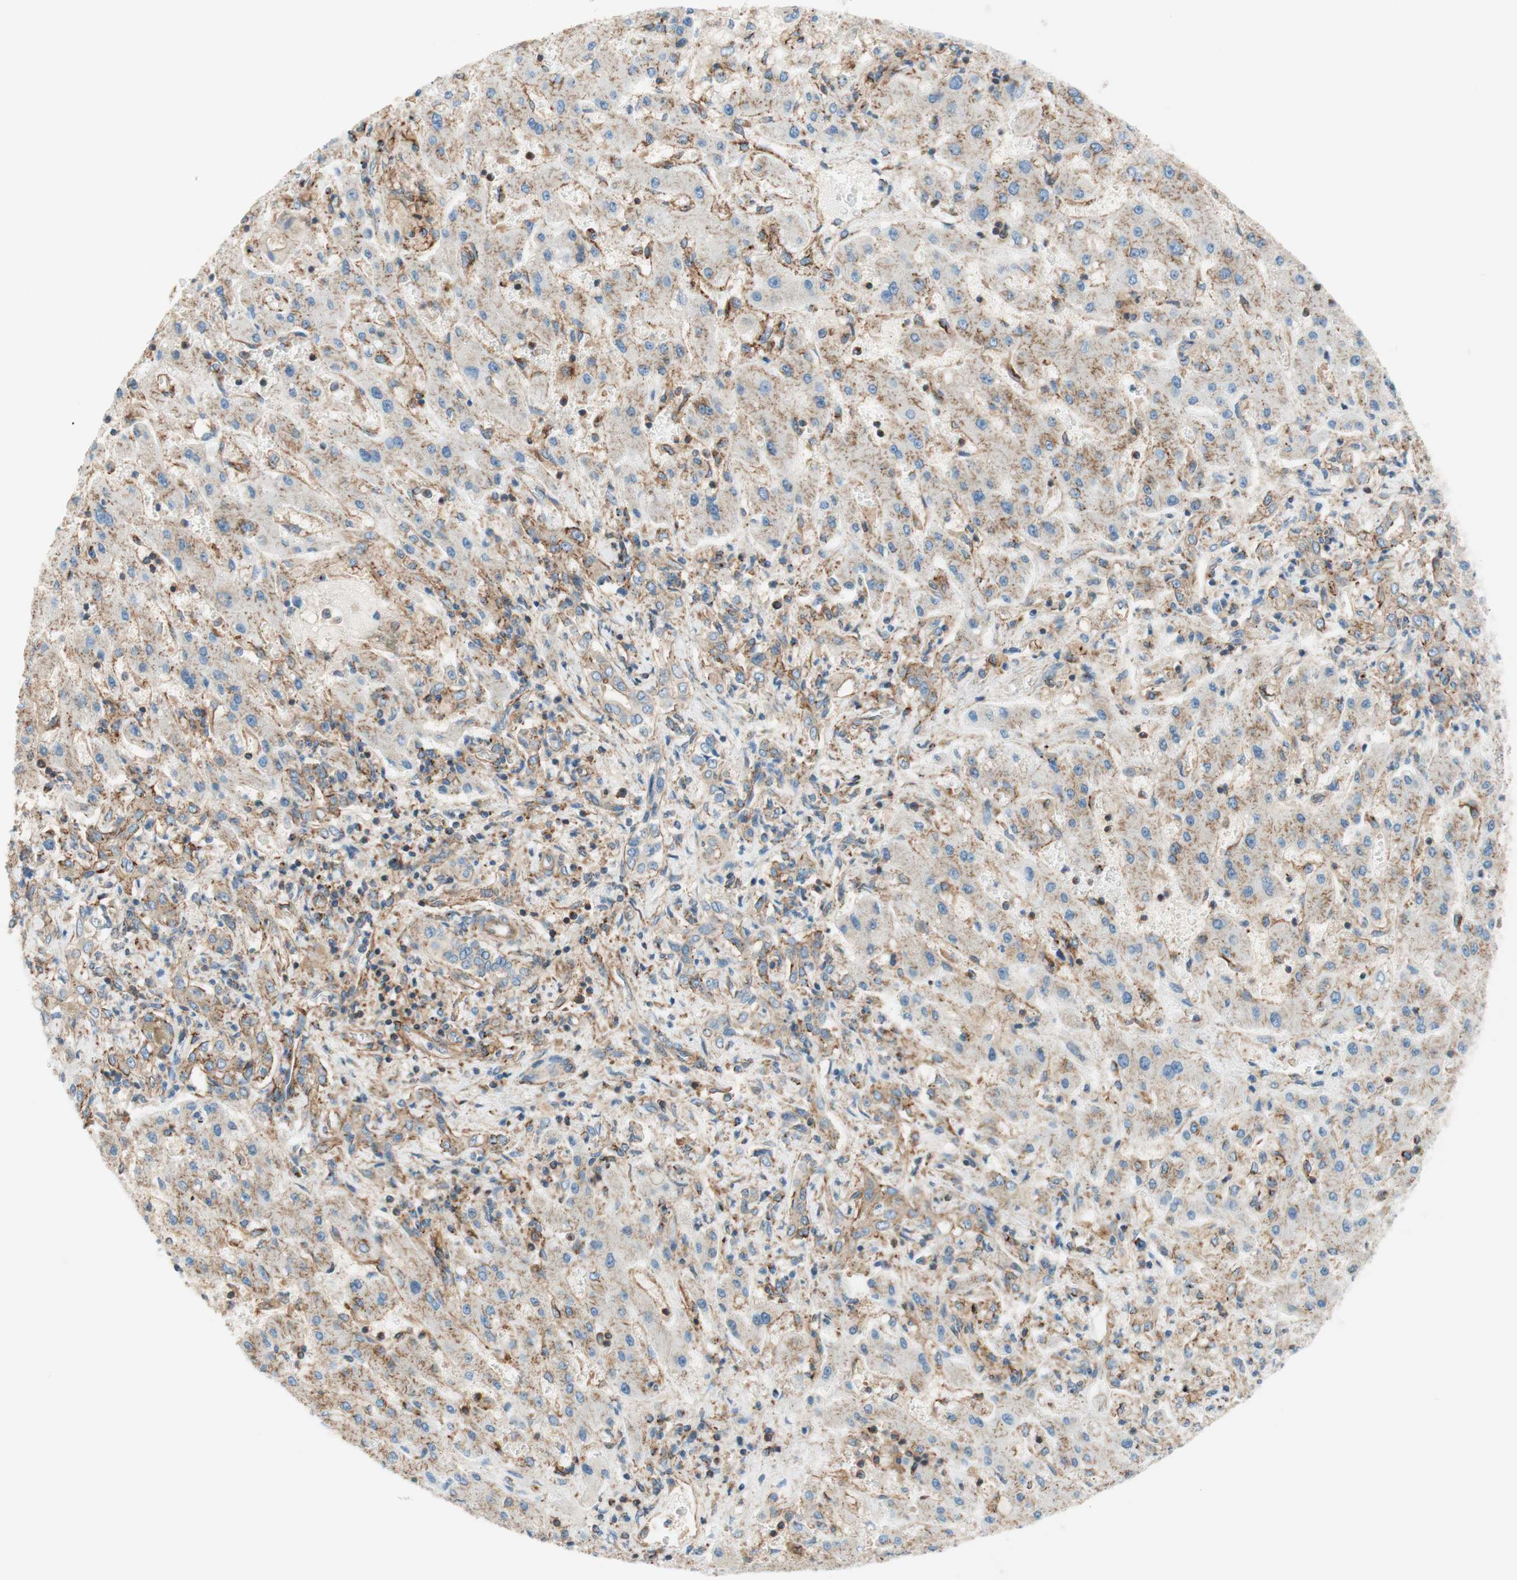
{"staining": {"intensity": "moderate", "quantity": ">75%", "location": "cytoplasmic/membranous"}, "tissue": "liver cancer", "cell_type": "Tumor cells", "image_type": "cancer", "snomed": [{"axis": "morphology", "description": "Cholangiocarcinoma"}, {"axis": "topography", "description": "Liver"}], "caption": "Immunohistochemical staining of liver cancer displays moderate cytoplasmic/membranous protein staining in approximately >75% of tumor cells.", "gene": "VPS26A", "patient": {"sex": "male", "age": 50}}